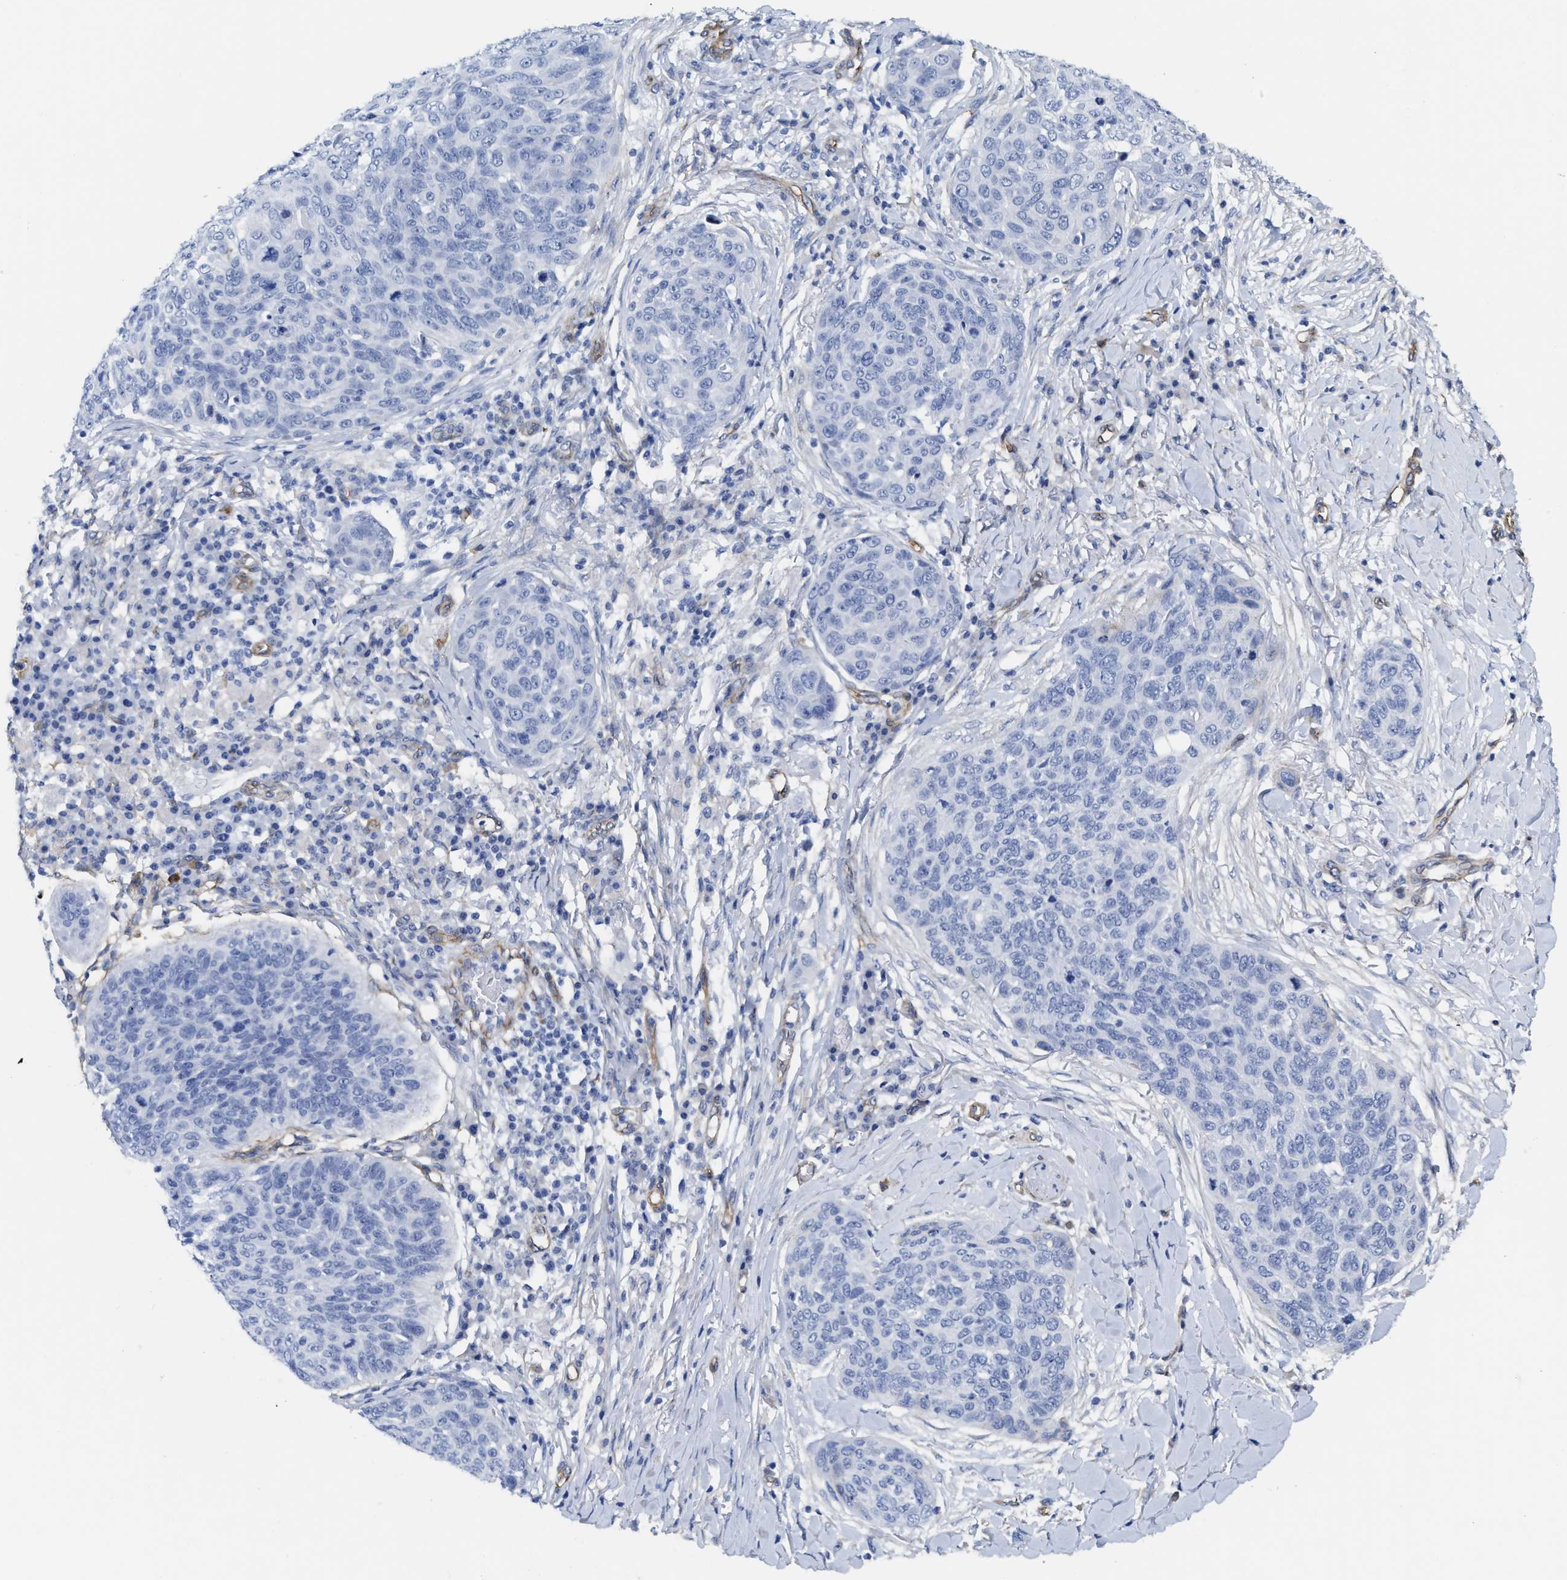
{"staining": {"intensity": "negative", "quantity": "none", "location": "none"}, "tissue": "skin cancer", "cell_type": "Tumor cells", "image_type": "cancer", "snomed": [{"axis": "morphology", "description": "Squamous cell carcinoma in situ, NOS"}, {"axis": "morphology", "description": "Squamous cell carcinoma, NOS"}, {"axis": "topography", "description": "Skin"}], "caption": "The immunohistochemistry (IHC) photomicrograph has no significant expression in tumor cells of skin cancer (squamous cell carcinoma in situ) tissue. Brightfield microscopy of immunohistochemistry (IHC) stained with DAB (3,3'-diaminobenzidine) (brown) and hematoxylin (blue), captured at high magnification.", "gene": "TUB", "patient": {"sex": "male", "age": 93}}